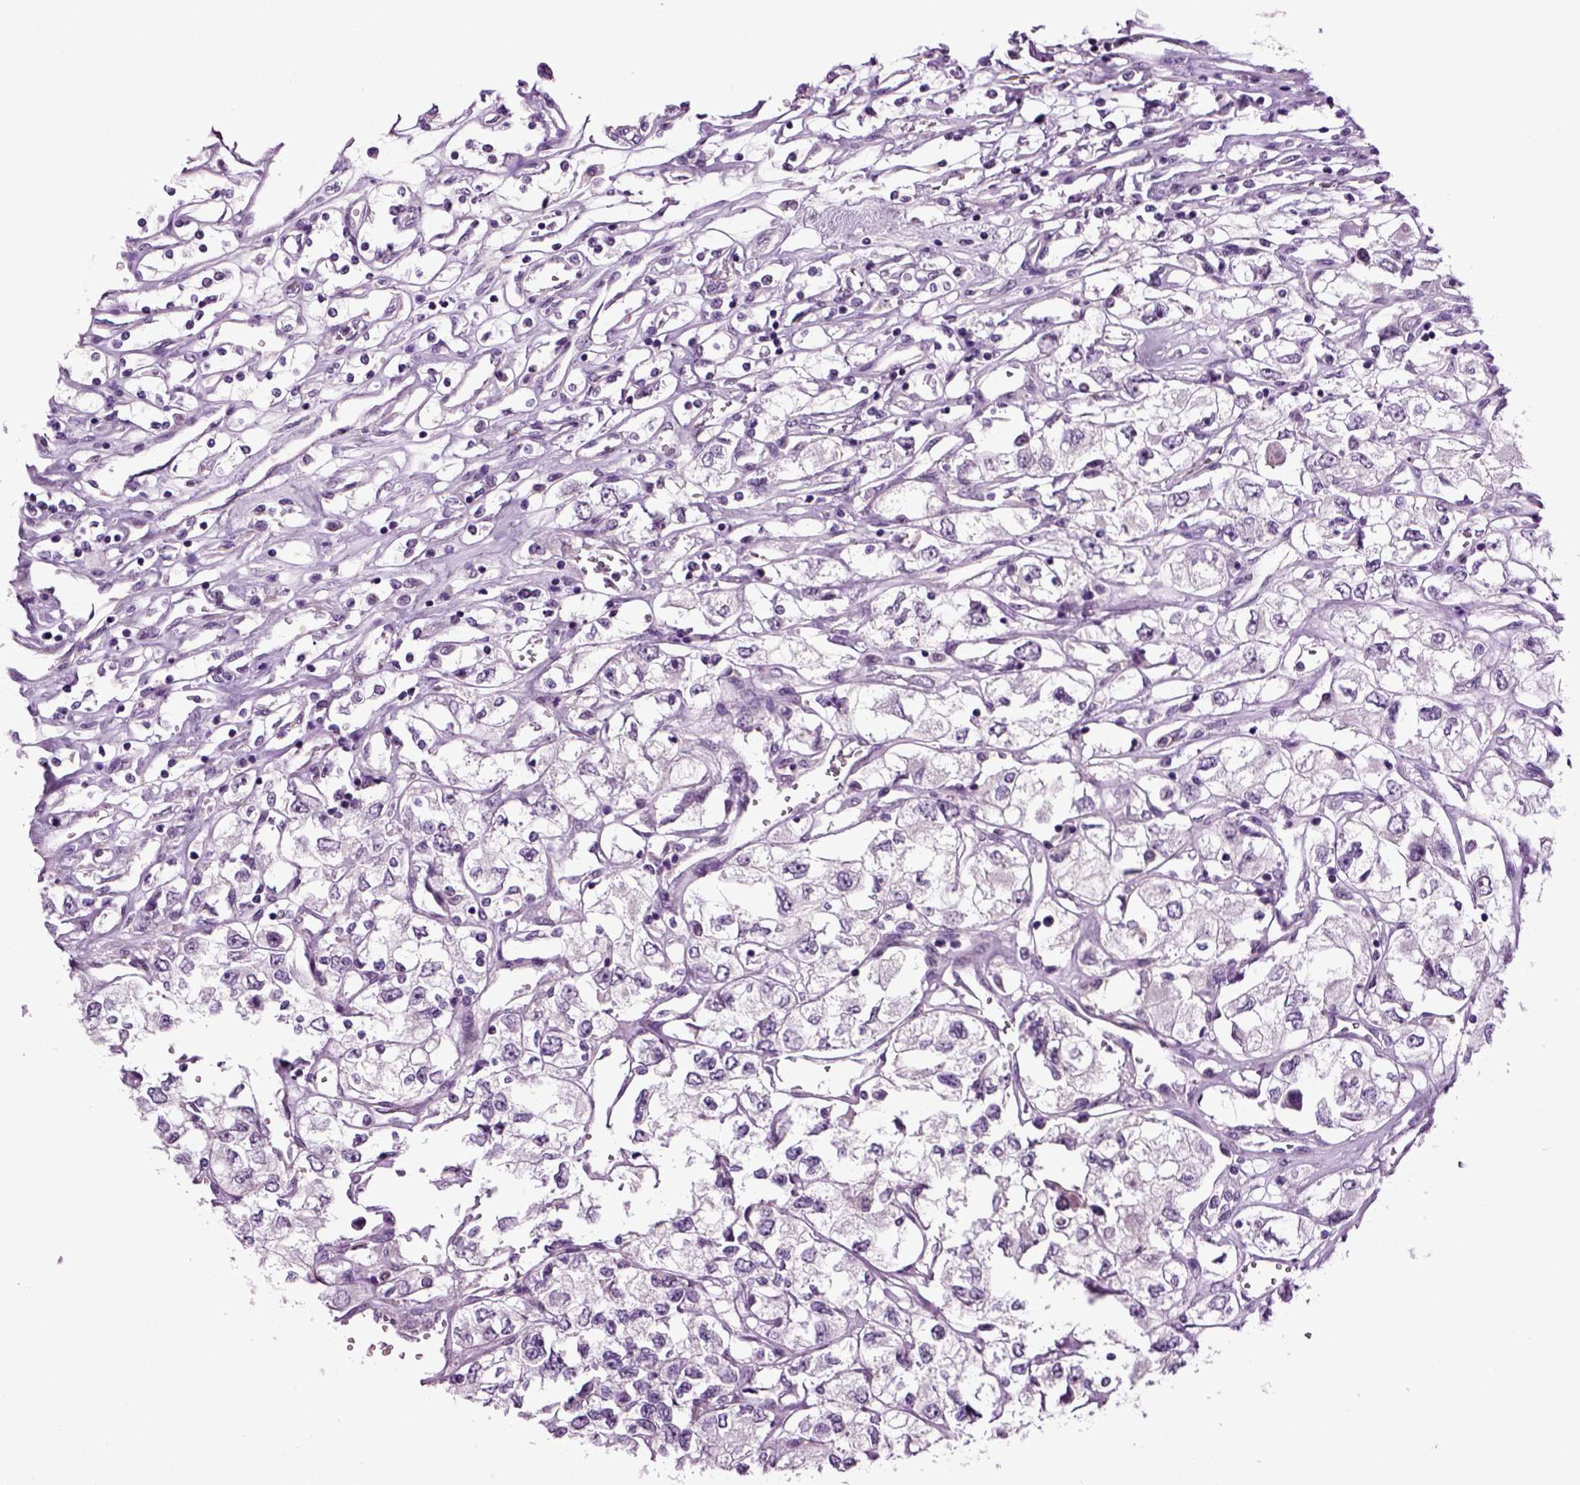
{"staining": {"intensity": "negative", "quantity": "none", "location": "none"}, "tissue": "renal cancer", "cell_type": "Tumor cells", "image_type": "cancer", "snomed": [{"axis": "morphology", "description": "Adenocarcinoma, NOS"}, {"axis": "topography", "description": "Kidney"}], "caption": "Renal cancer (adenocarcinoma) stained for a protein using IHC exhibits no staining tumor cells.", "gene": "FGF11", "patient": {"sex": "female", "age": 59}}